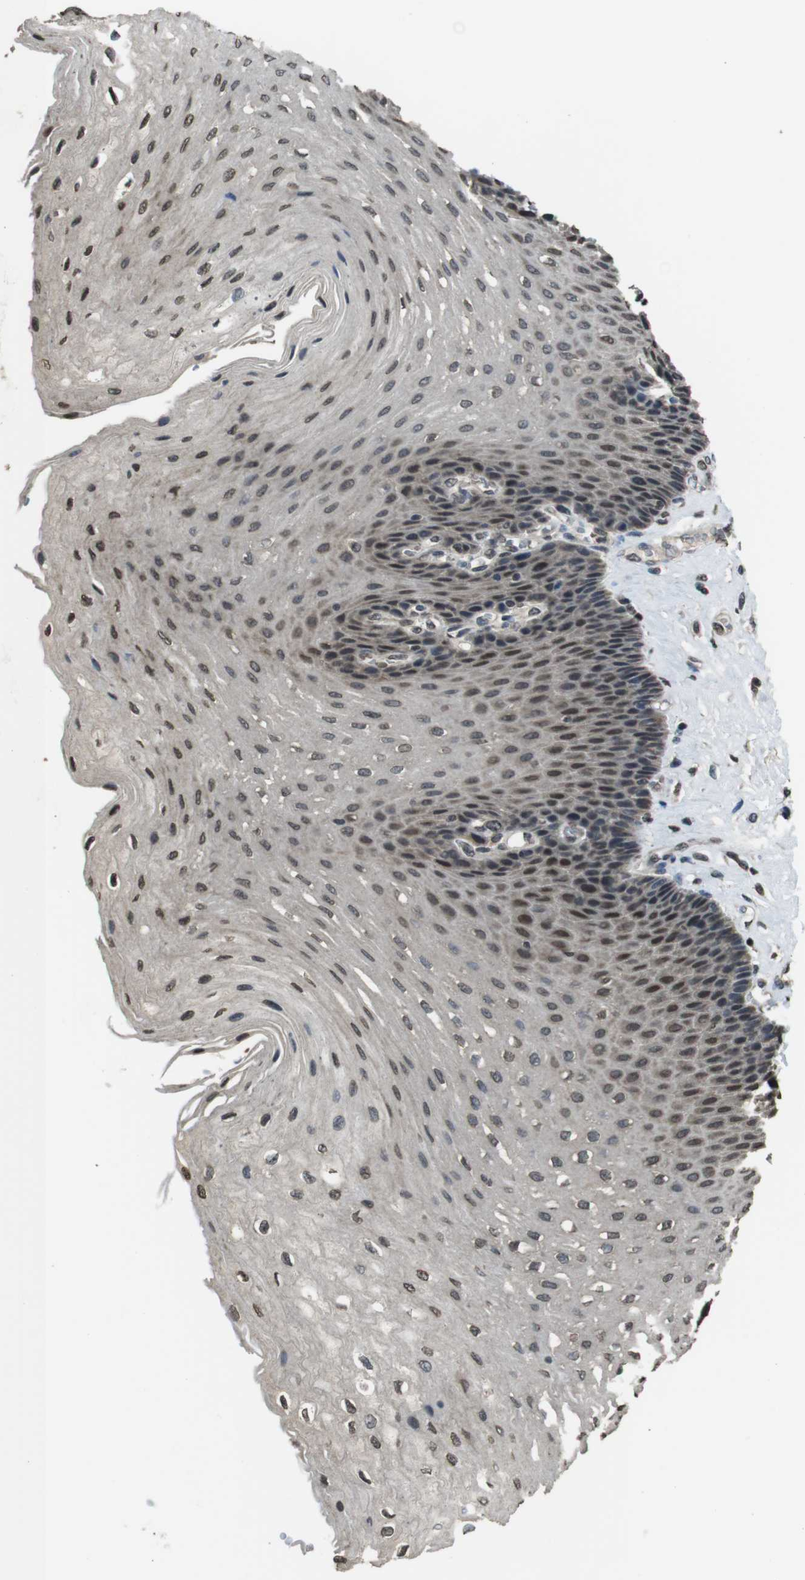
{"staining": {"intensity": "moderate", "quantity": ">75%", "location": "nuclear"}, "tissue": "esophagus", "cell_type": "Squamous epithelial cells", "image_type": "normal", "snomed": [{"axis": "morphology", "description": "Normal tissue, NOS"}, {"axis": "topography", "description": "Esophagus"}], "caption": "Moderate nuclear staining for a protein is identified in approximately >75% of squamous epithelial cells of benign esophagus using immunohistochemistry (IHC).", "gene": "MAF", "patient": {"sex": "female", "age": 72}}